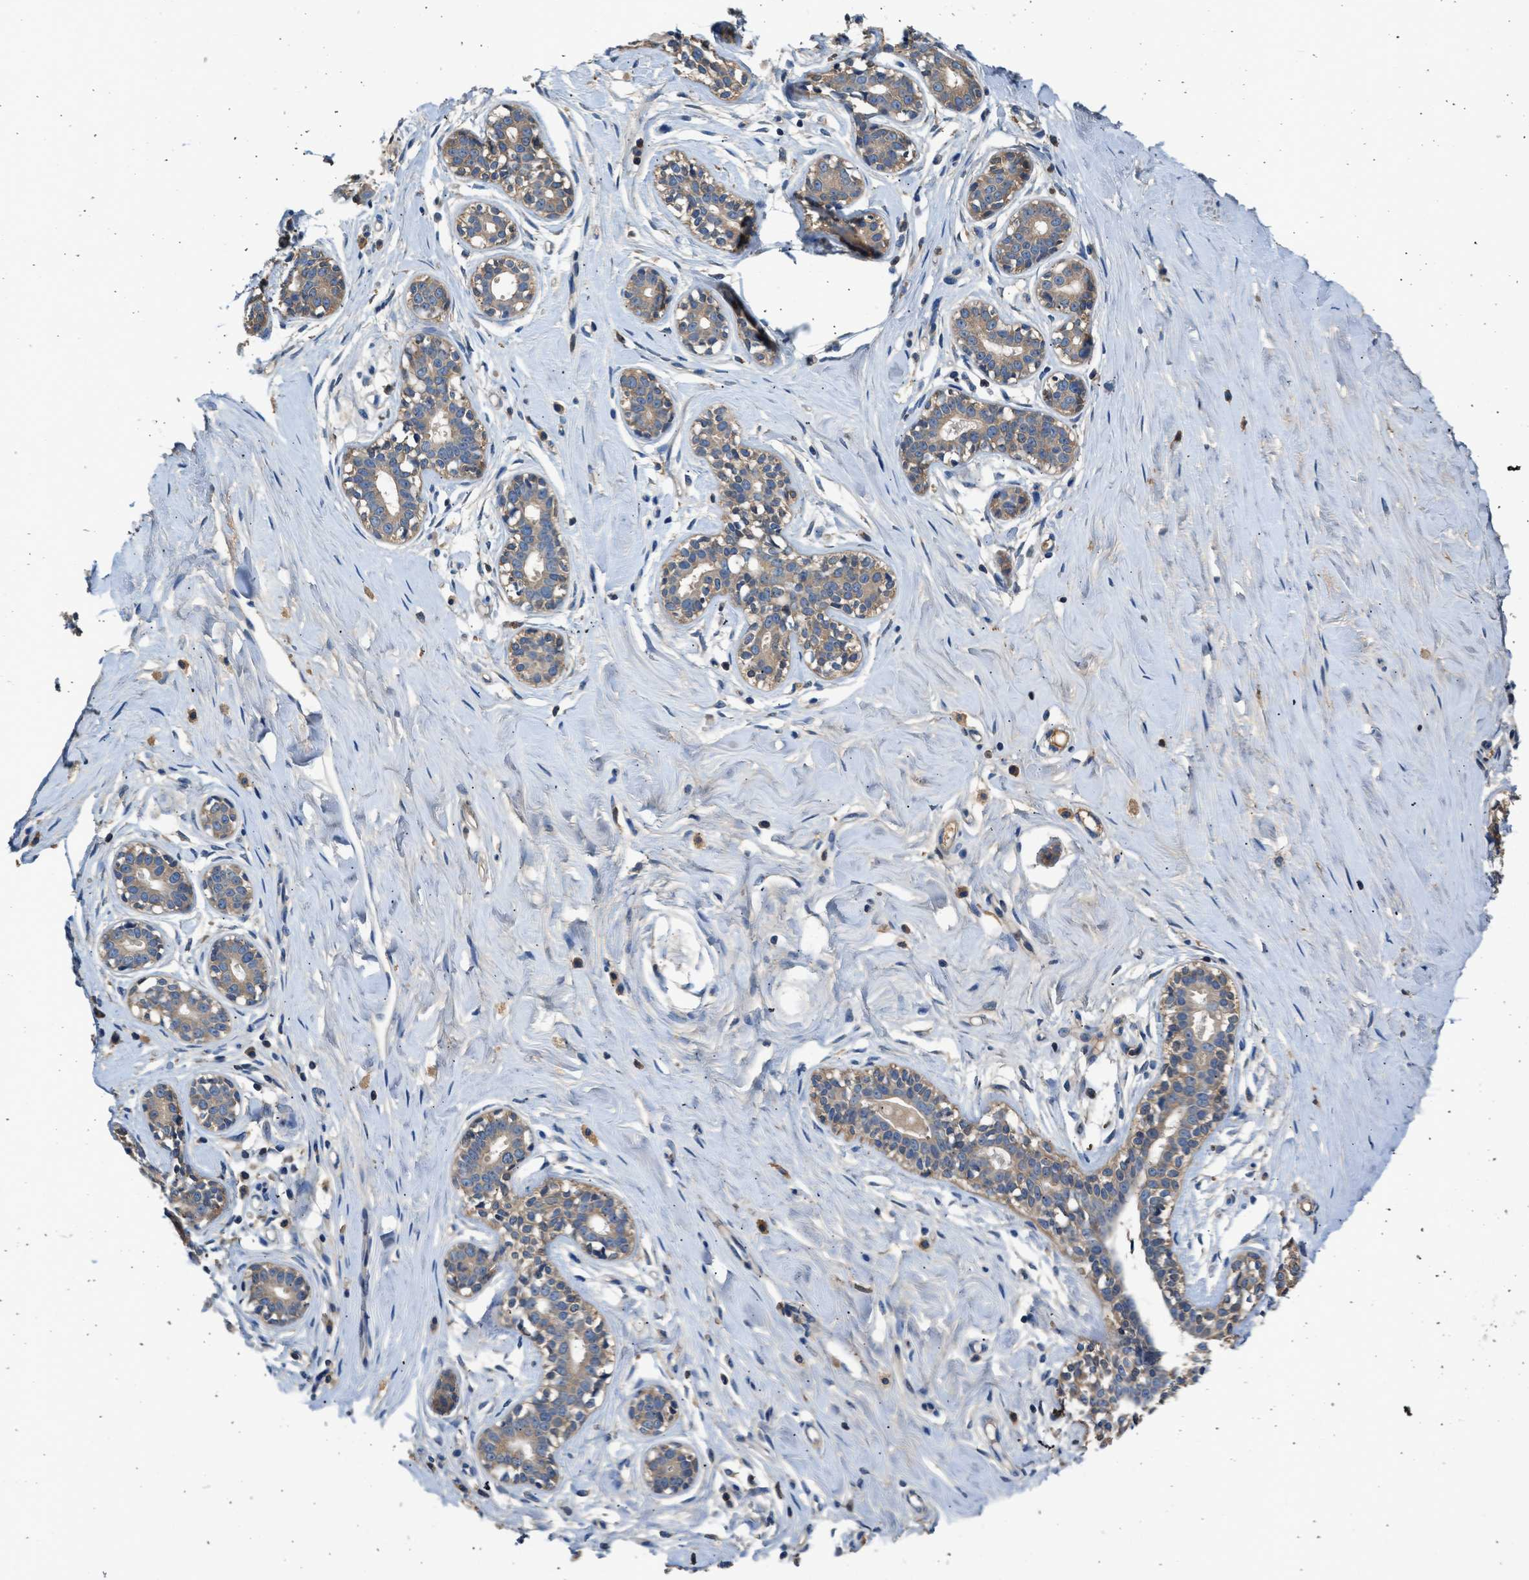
{"staining": {"intensity": "negative", "quantity": "none", "location": "none"}, "tissue": "breast", "cell_type": "Adipocytes", "image_type": "normal", "snomed": [{"axis": "morphology", "description": "Normal tissue, NOS"}, {"axis": "topography", "description": "Breast"}], "caption": "DAB (3,3'-diaminobenzidine) immunohistochemical staining of unremarkable breast shows no significant expression in adipocytes.", "gene": "RWDD2B", "patient": {"sex": "female", "age": 23}}